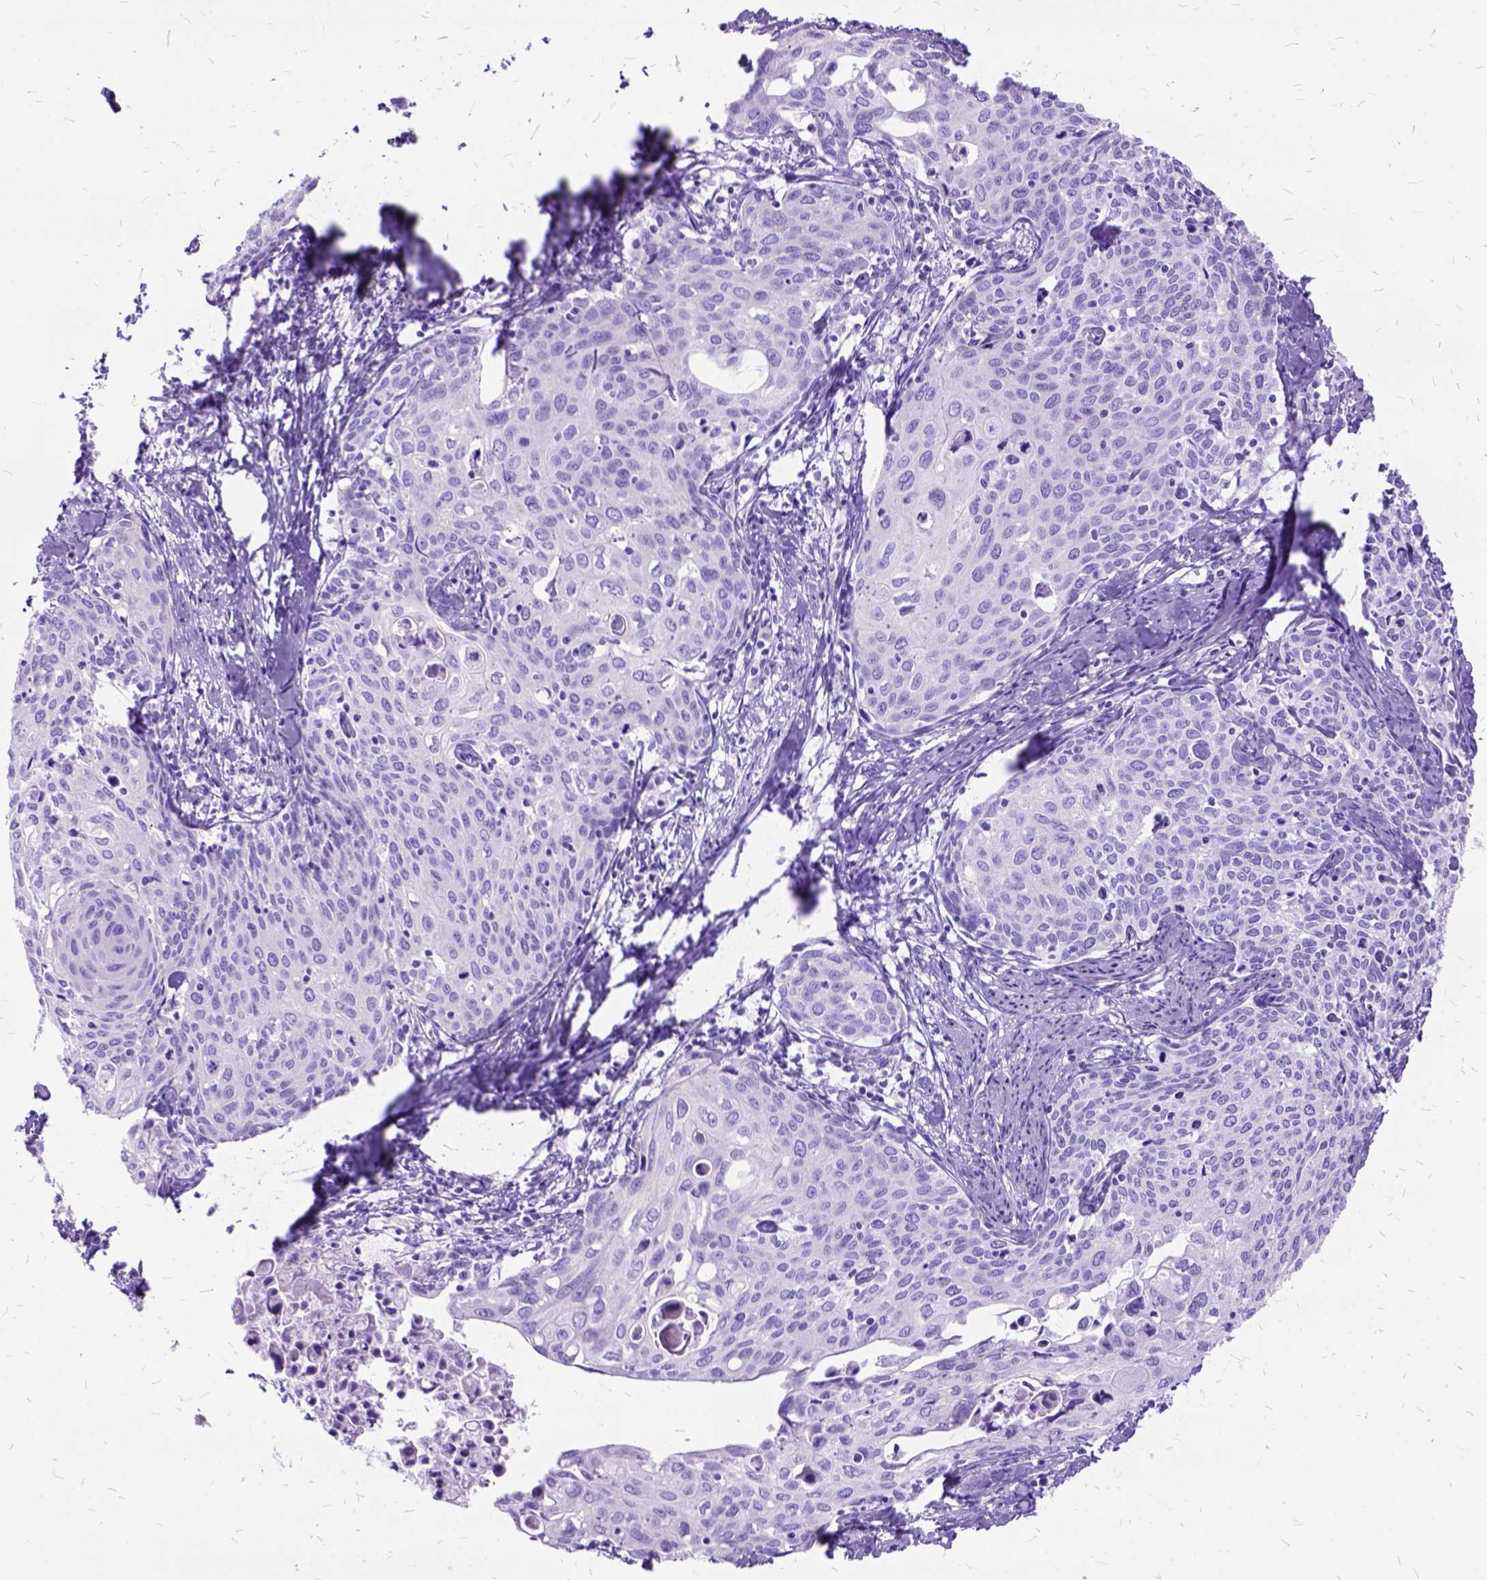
{"staining": {"intensity": "negative", "quantity": "none", "location": "none"}, "tissue": "cervical cancer", "cell_type": "Tumor cells", "image_type": "cancer", "snomed": [{"axis": "morphology", "description": "Squamous cell carcinoma, NOS"}, {"axis": "topography", "description": "Cervix"}], "caption": "Tumor cells are negative for protein expression in human cervical cancer. Brightfield microscopy of immunohistochemistry (IHC) stained with DAB (3,3'-diaminobenzidine) (brown) and hematoxylin (blue), captured at high magnification.", "gene": "DNAH2", "patient": {"sex": "female", "age": 62}}